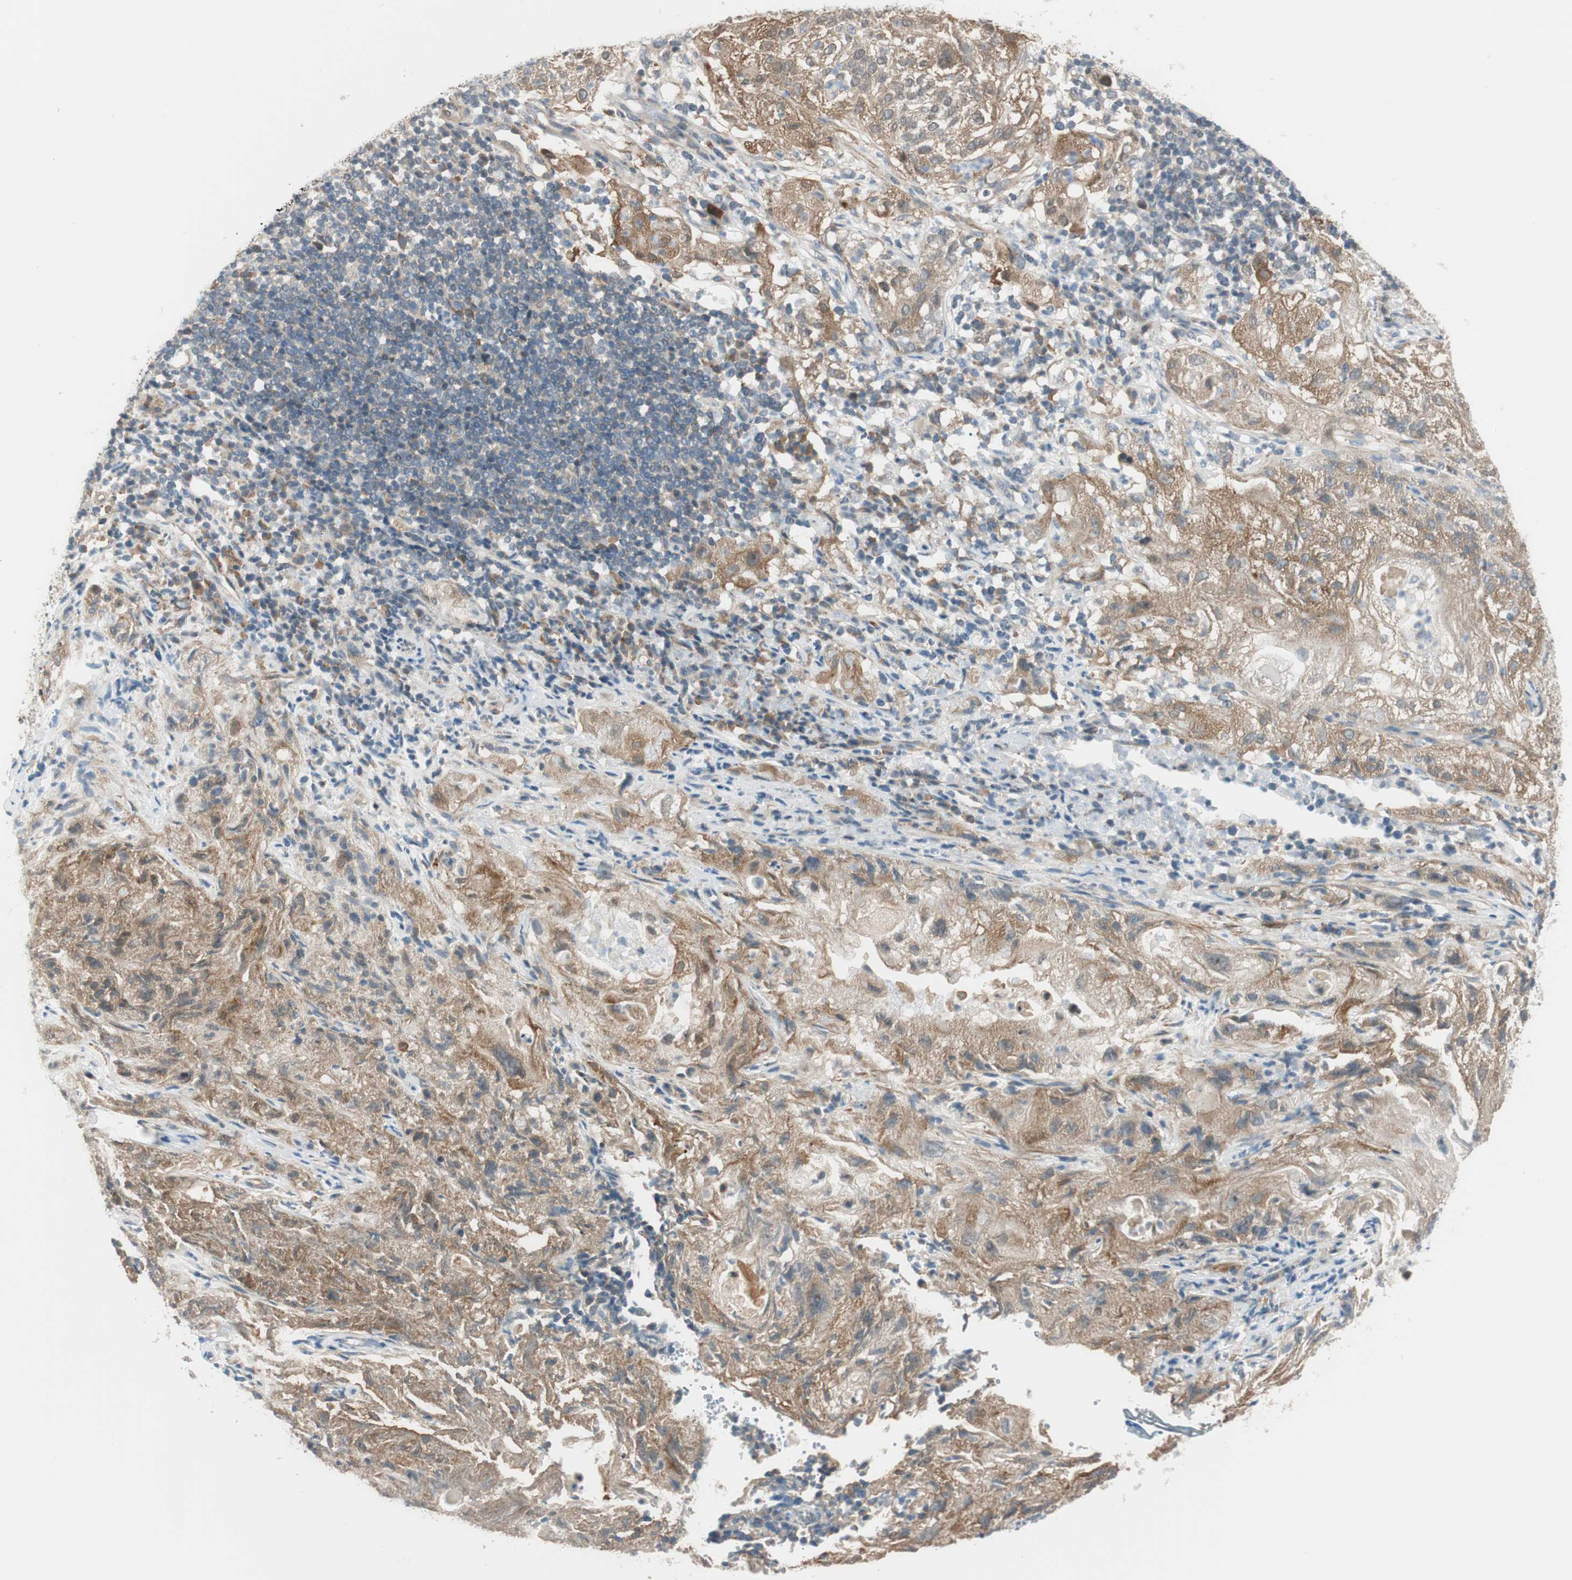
{"staining": {"intensity": "weak", "quantity": ">75%", "location": "cytoplasmic/membranous,nuclear"}, "tissue": "lung cancer", "cell_type": "Tumor cells", "image_type": "cancer", "snomed": [{"axis": "morphology", "description": "Inflammation, NOS"}, {"axis": "morphology", "description": "Squamous cell carcinoma, NOS"}, {"axis": "topography", "description": "Lymph node"}, {"axis": "topography", "description": "Soft tissue"}, {"axis": "topography", "description": "Lung"}], "caption": "A micrograph of human lung cancer stained for a protein shows weak cytoplasmic/membranous and nuclear brown staining in tumor cells. Ihc stains the protein in brown and the nuclei are stained blue.", "gene": "BRMS1", "patient": {"sex": "male", "age": 66}}